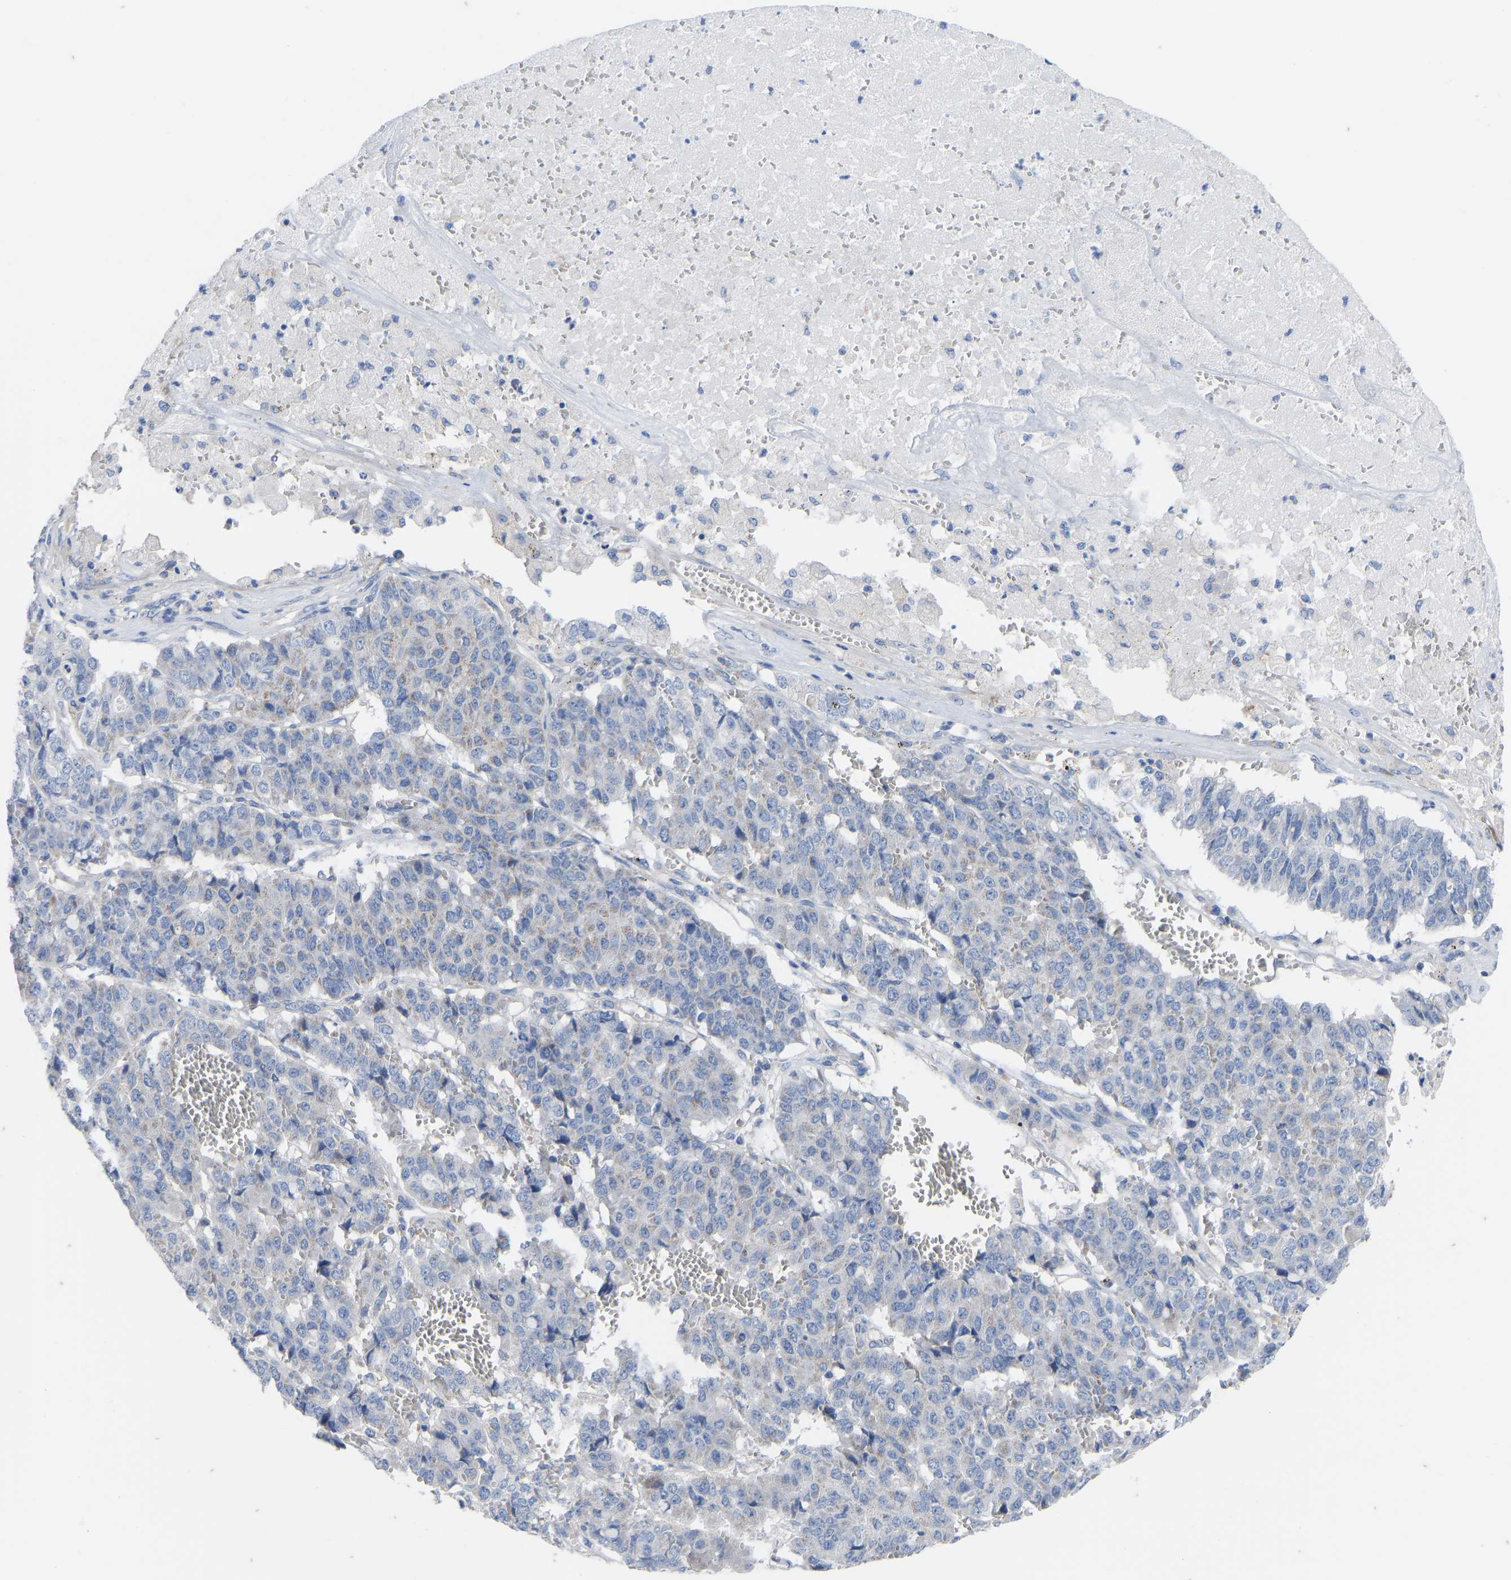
{"staining": {"intensity": "weak", "quantity": "<25%", "location": "cytoplasmic/membranous"}, "tissue": "pancreatic cancer", "cell_type": "Tumor cells", "image_type": "cancer", "snomed": [{"axis": "morphology", "description": "Adenocarcinoma, NOS"}, {"axis": "topography", "description": "Pancreas"}], "caption": "Immunohistochemical staining of human adenocarcinoma (pancreatic) reveals no significant positivity in tumor cells.", "gene": "OLIG2", "patient": {"sex": "male", "age": 50}}